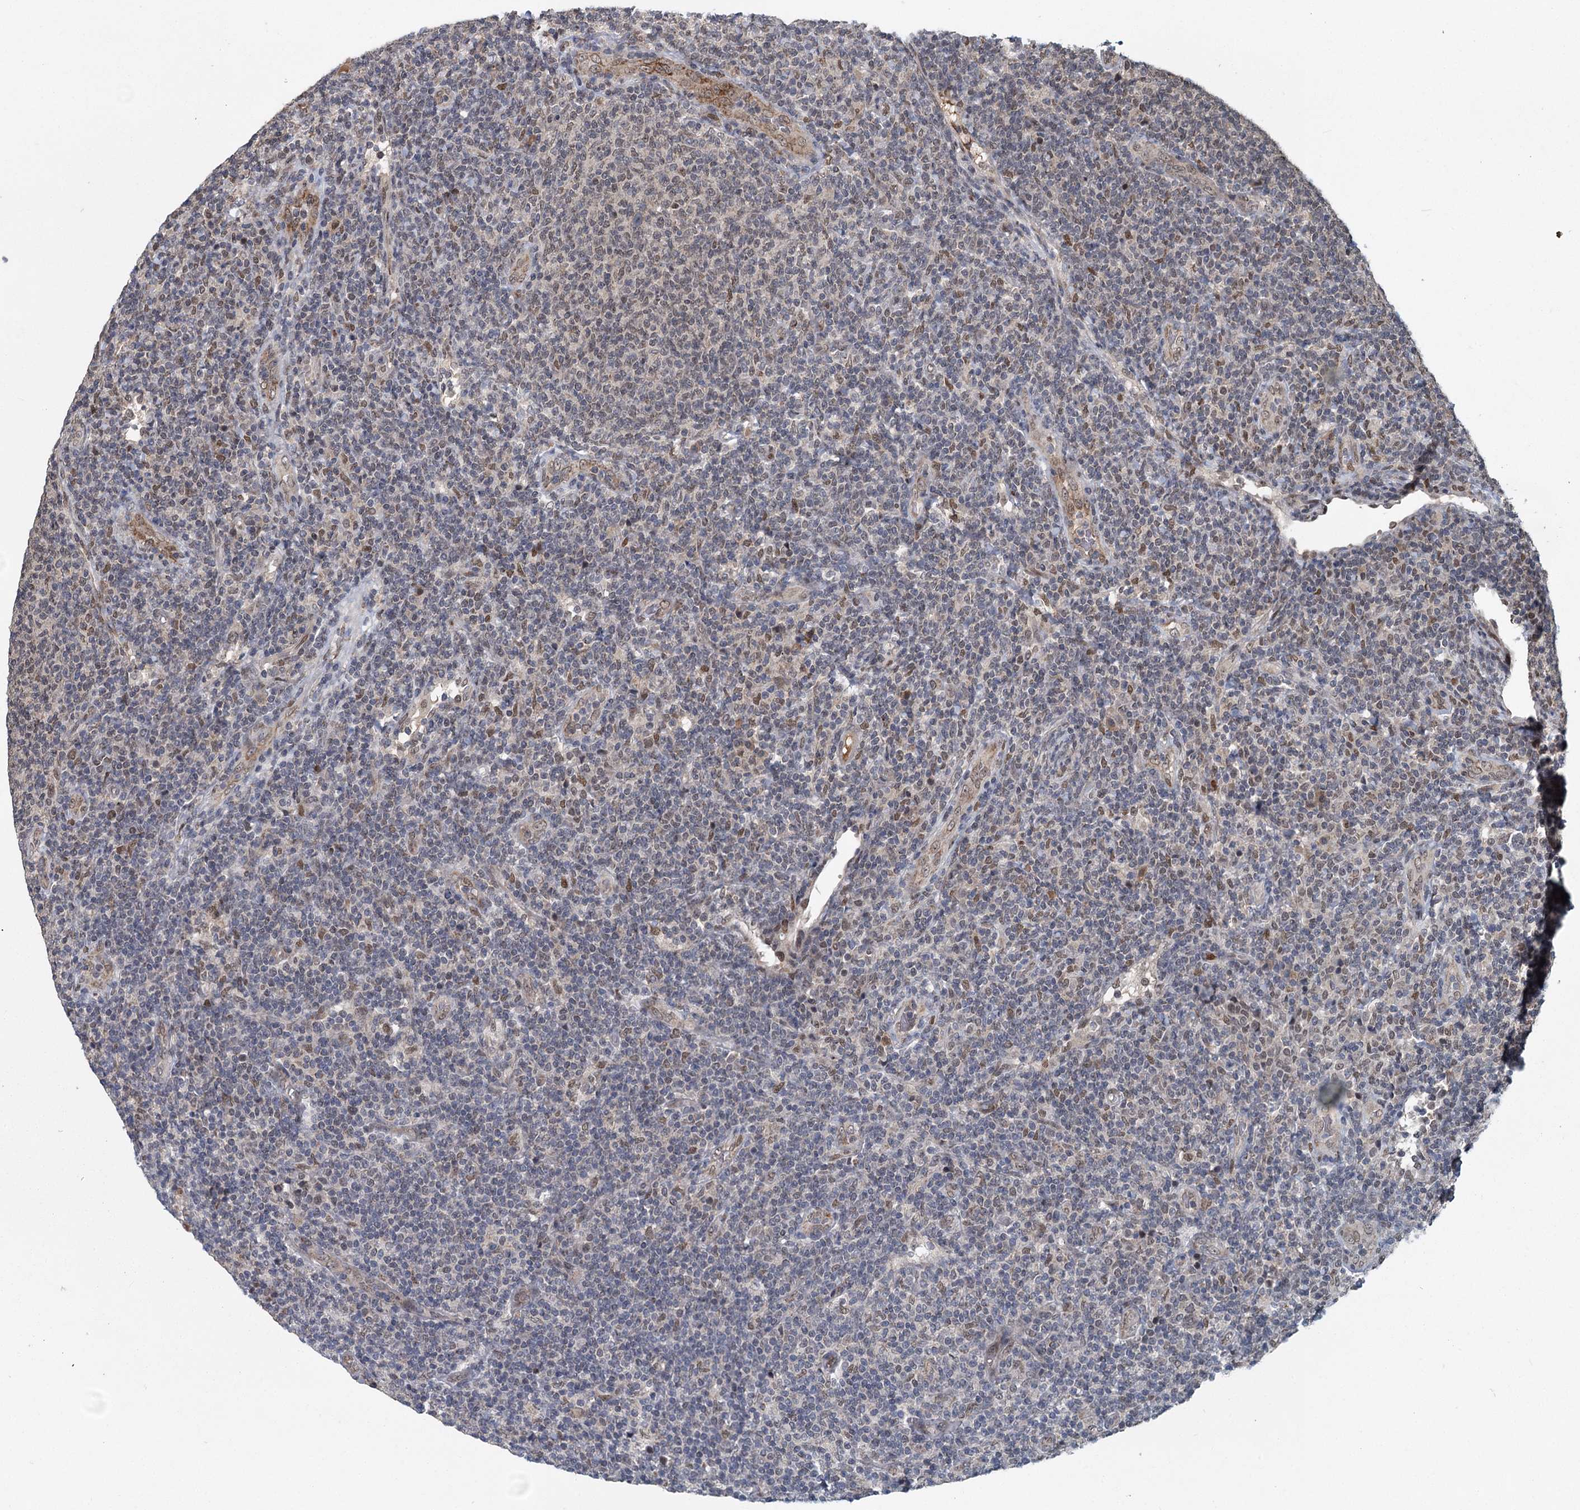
{"staining": {"intensity": "weak", "quantity": "<25%", "location": "nuclear"}, "tissue": "lymphoma", "cell_type": "Tumor cells", "image_type": "cancer", "snomed": [{"axis": "morphology", "description": "Malignant lymphoma, non-Hodgkin's type, Low grade"}, {"axis": "topography", "description": "Lymph node"}], "caption": "This photomicrograph is of lymphoma stained with IHC to label a protein in brown with the nuclei are counter-stained blue. There is no staining in tumor cells.", "gene": "MYG1", "patient": {"sex": "male", "age": 66}}